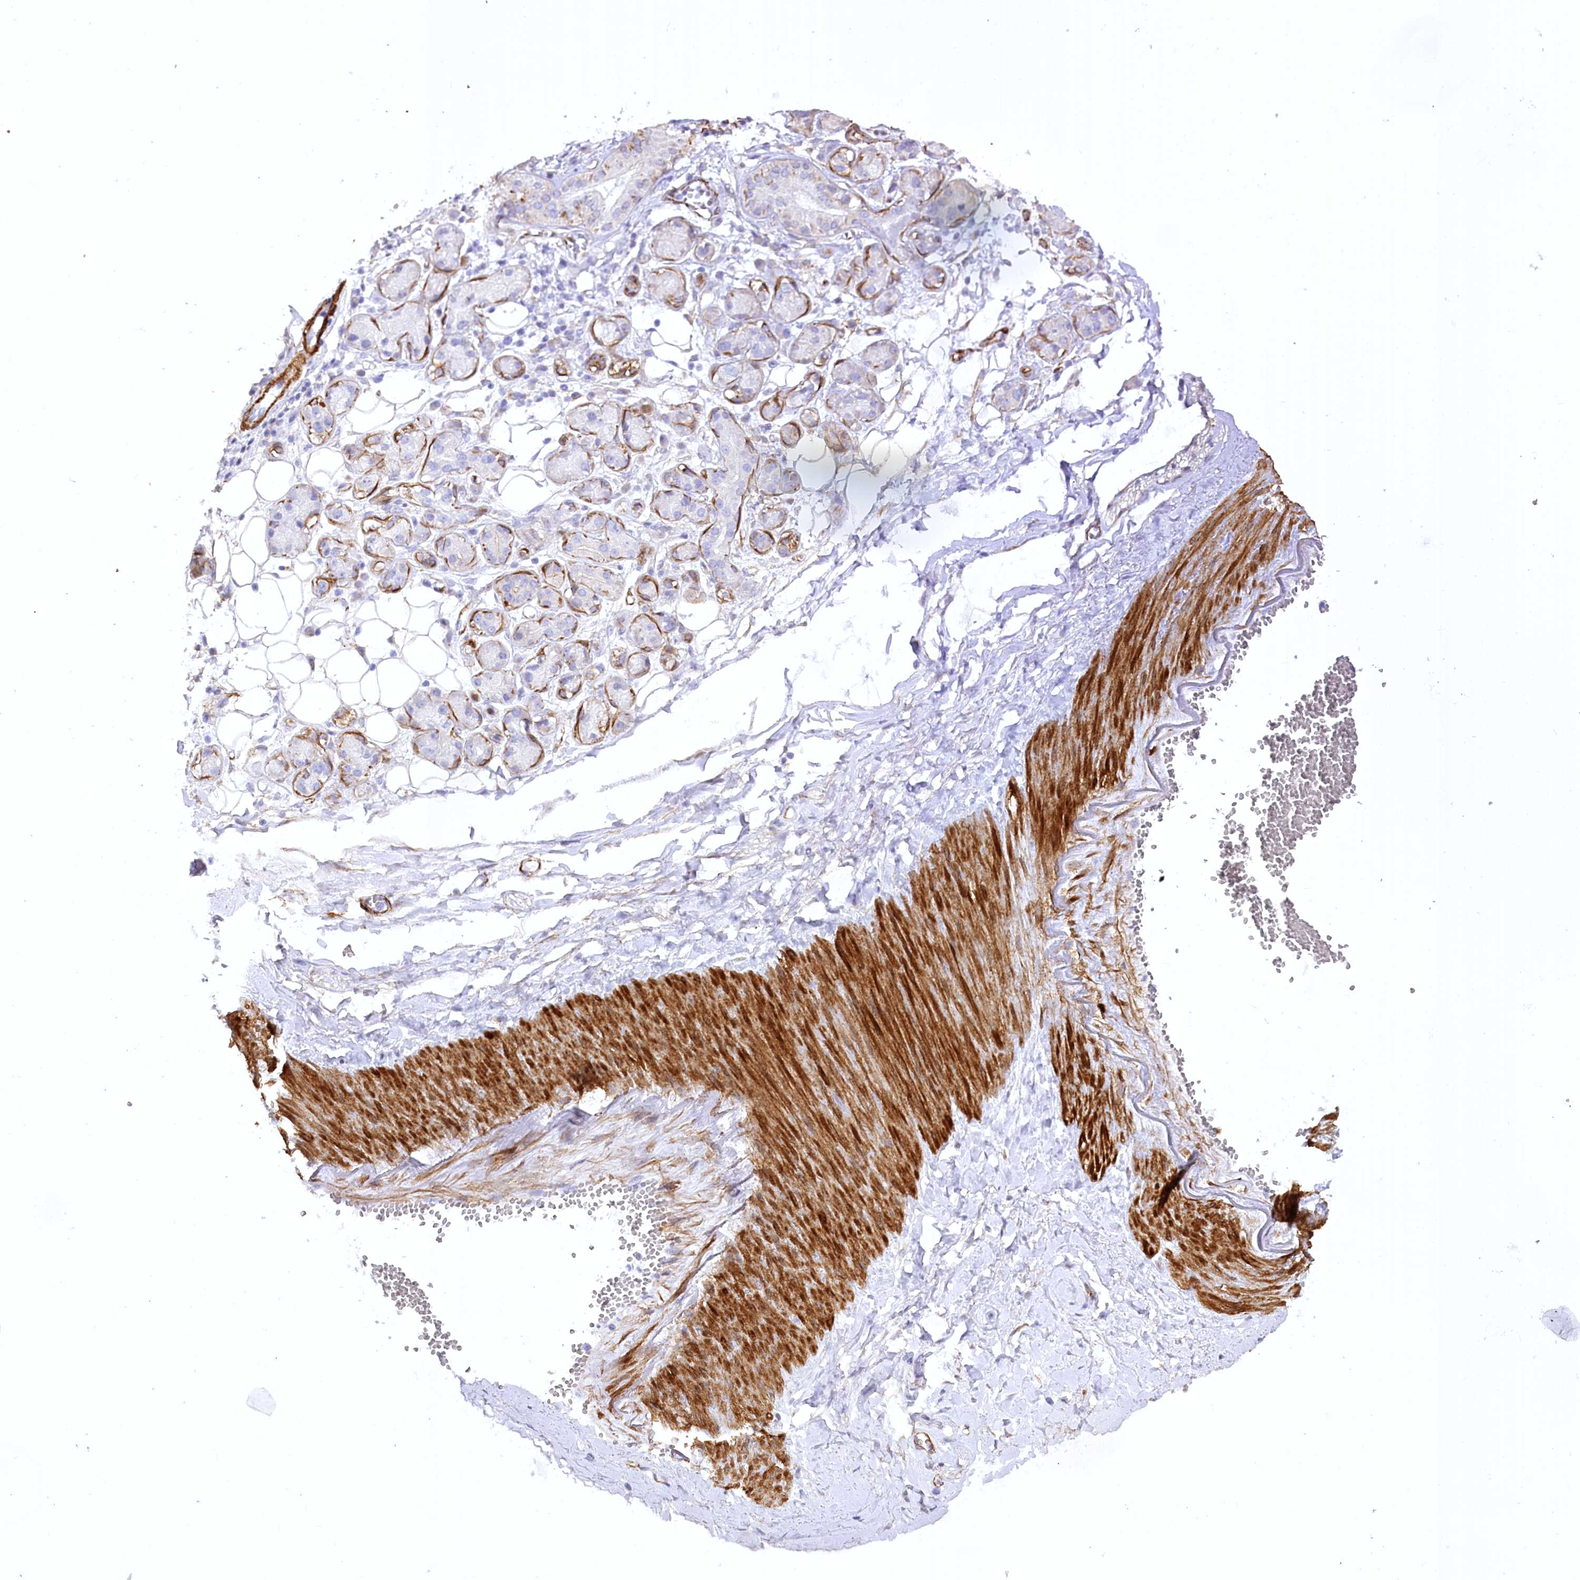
{"staining": {"intensity": "negative", "quantity": "none", "location": "none"}, "tissue": "adipose tissue", "cell_type": "Adipocytes", "image_type": "normal", "snomed": [{"axis": "morphology", "description": "Normal tissue, NOS"}, {"axis": "morphology", "description": "Inflammation, NOS"}, {"axis": "topography", "description": "Salivary gland"}, {"axis": "topography", "description": "Peripheral nerve tissue"}], "caption": "Adipocytes show no significant protein positivity in normal adipose tissue. Nuclei are stained in blue.", "gene": "SYNPO2", "patient": {"sex": "female", "age": 75}}